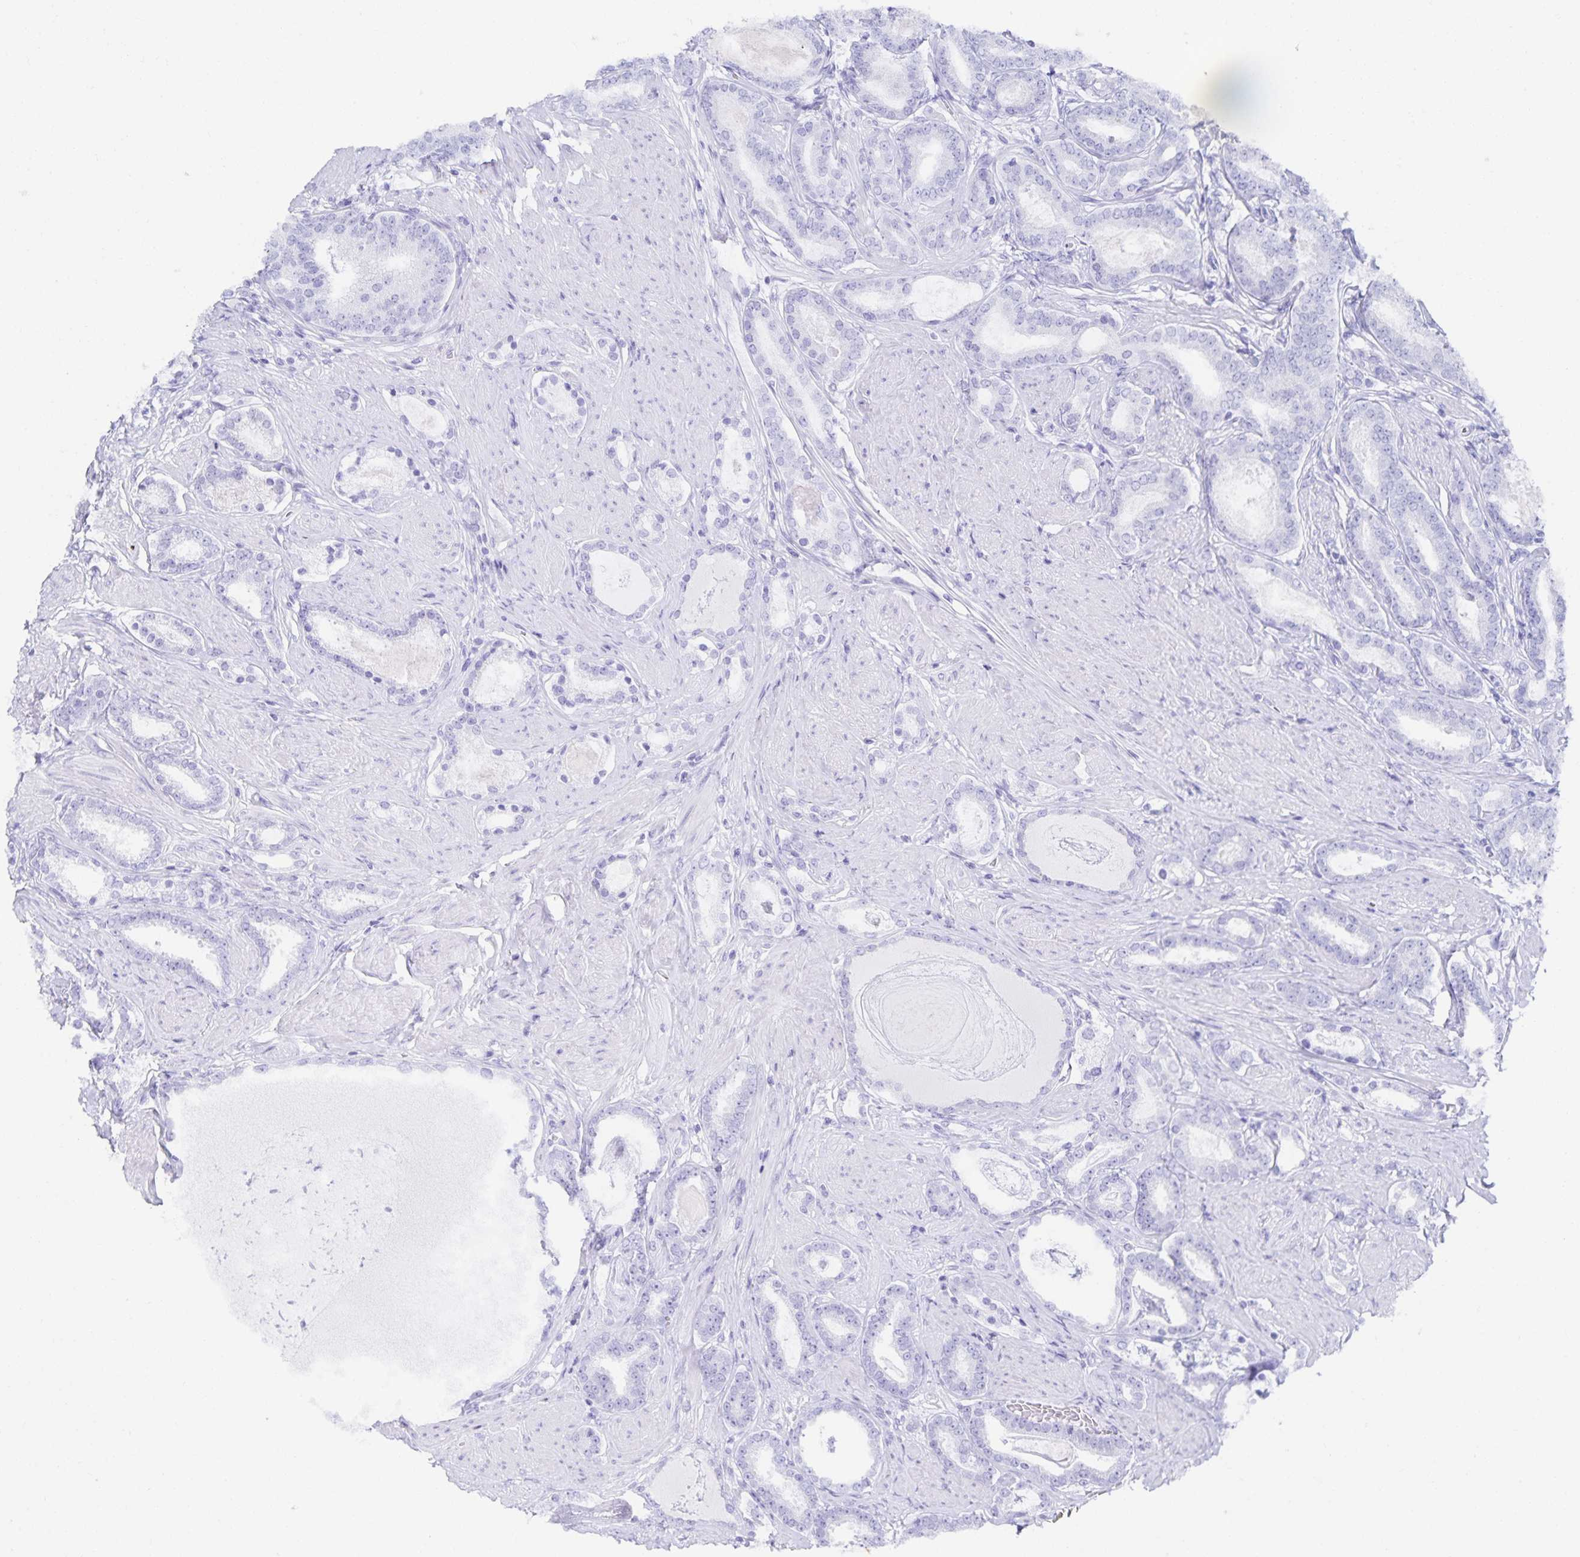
{"staining": {"intensity": "negative", "quantity": "none", "location": "none"}, "tissue": "prostate cancer", "cell_type": "Tumor cells", "image_type": "cancer", "snomed": [{"axis": "morphology", "description": "Adenocarcinoma, High grade"}, {"axis": "topography", "description": "Prostate"}], "caption": "An image of human adenocarcinoma (high-grade) (prostate) is negative for staining in tumor cells.", "gene": "SNTN", "patient": {"sex": "male", "age": 63}}